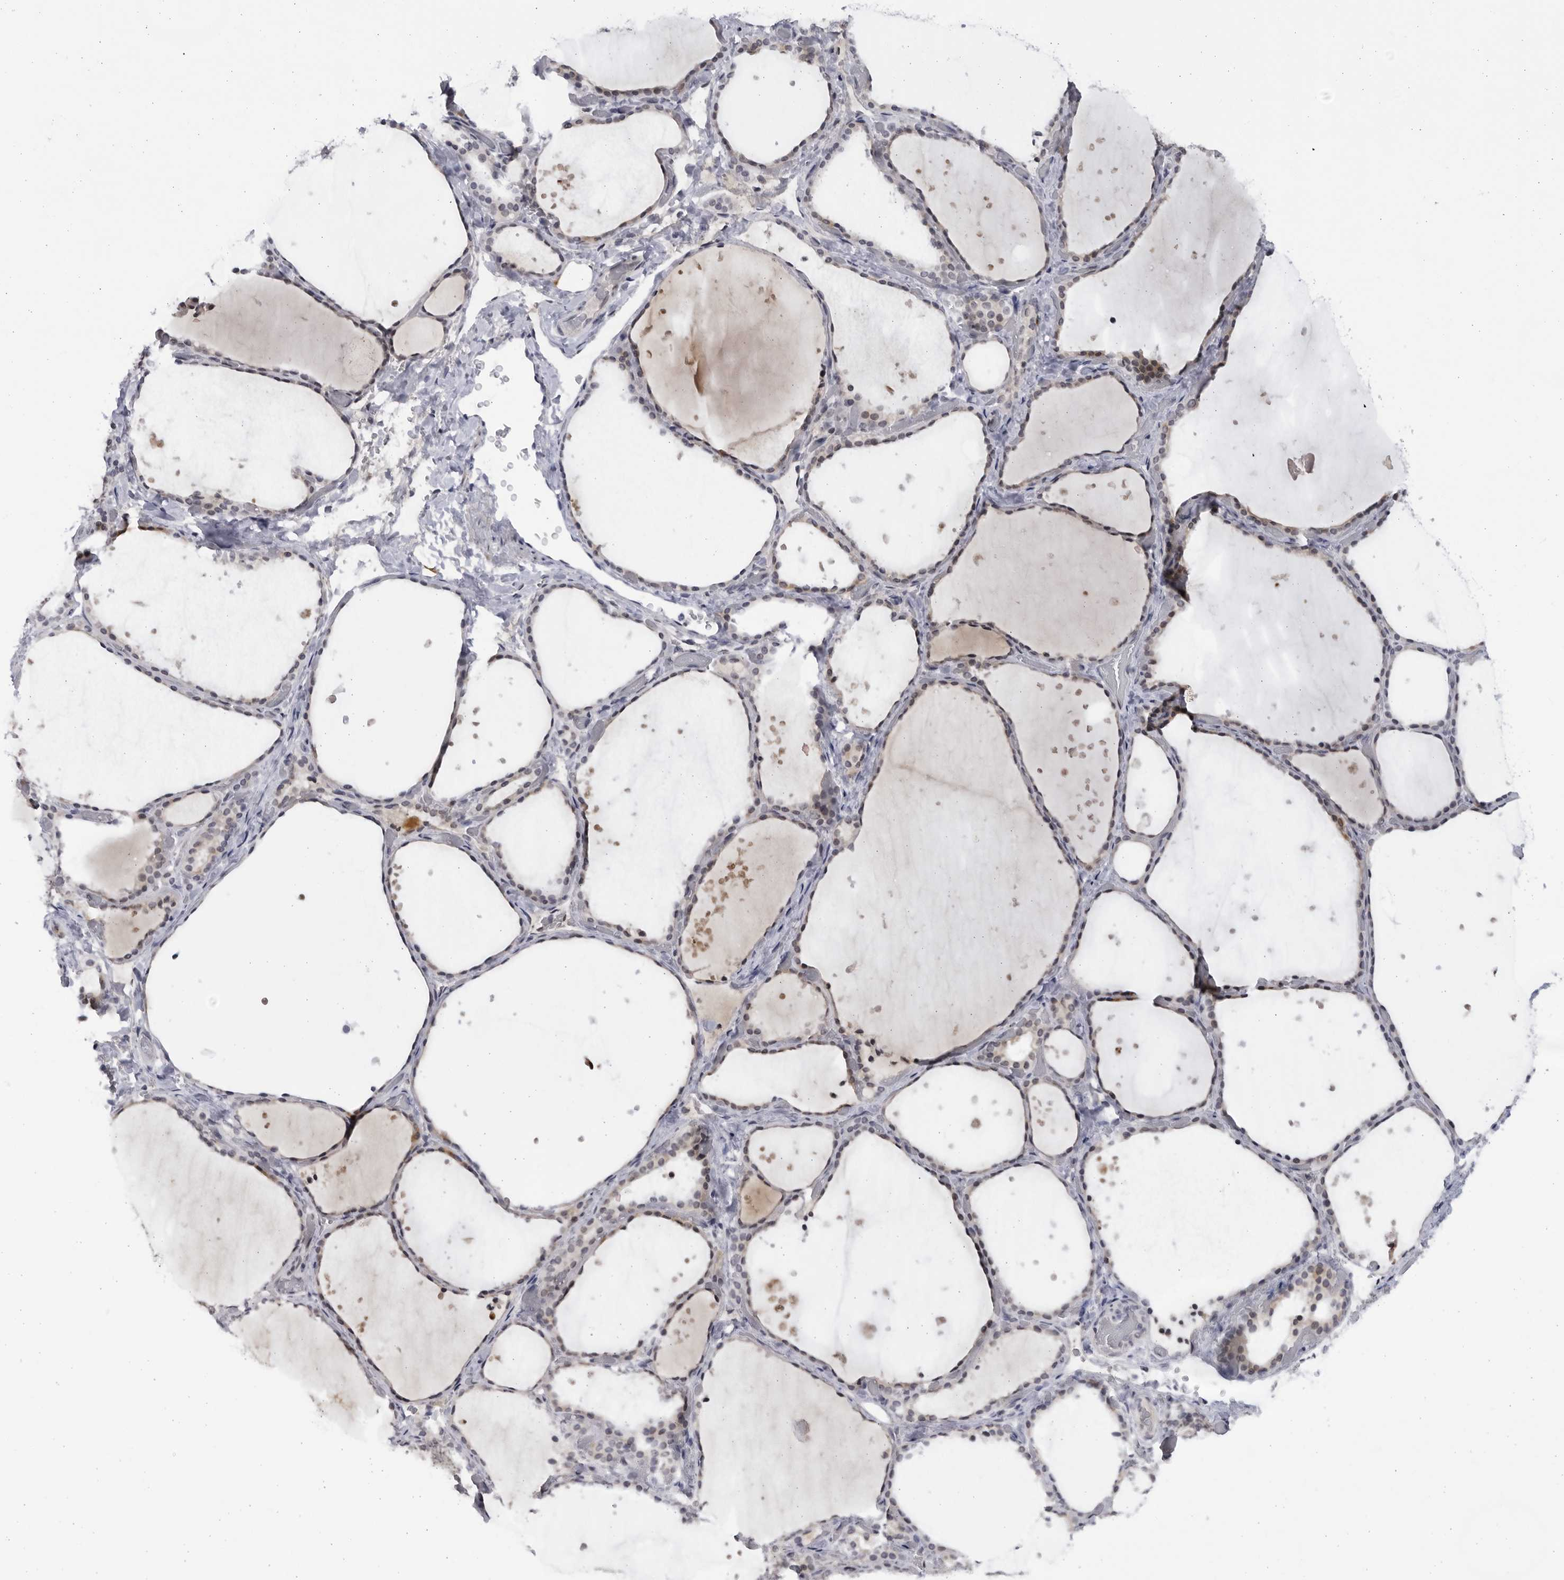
{"staining": {"intensity": "weak", "quantity": "25%-75%", "location": "cytoplasmic/membranous,nuclear"}, "tissue": "thyroid gland", "cell_type": "Glandular cells", "image_type": "normal", "snomed": [{"axis": "morphology", "description": "Normal tissue, NOS"}, {"axis": "topography", "description": "Thyroid gland"}], "caption": "IHC image of normal thyroid gland: human thyroid gland stained using IHC exhibits low levels of weak protein expression localized specifically in the cytoplasmic/membranous,nuclear of glandular cells, appearing as a cytoplasmic/membranous,nuclear brown color.", "gene": "SLC25A22", "patient": {"sex": "female", "age": 44}}